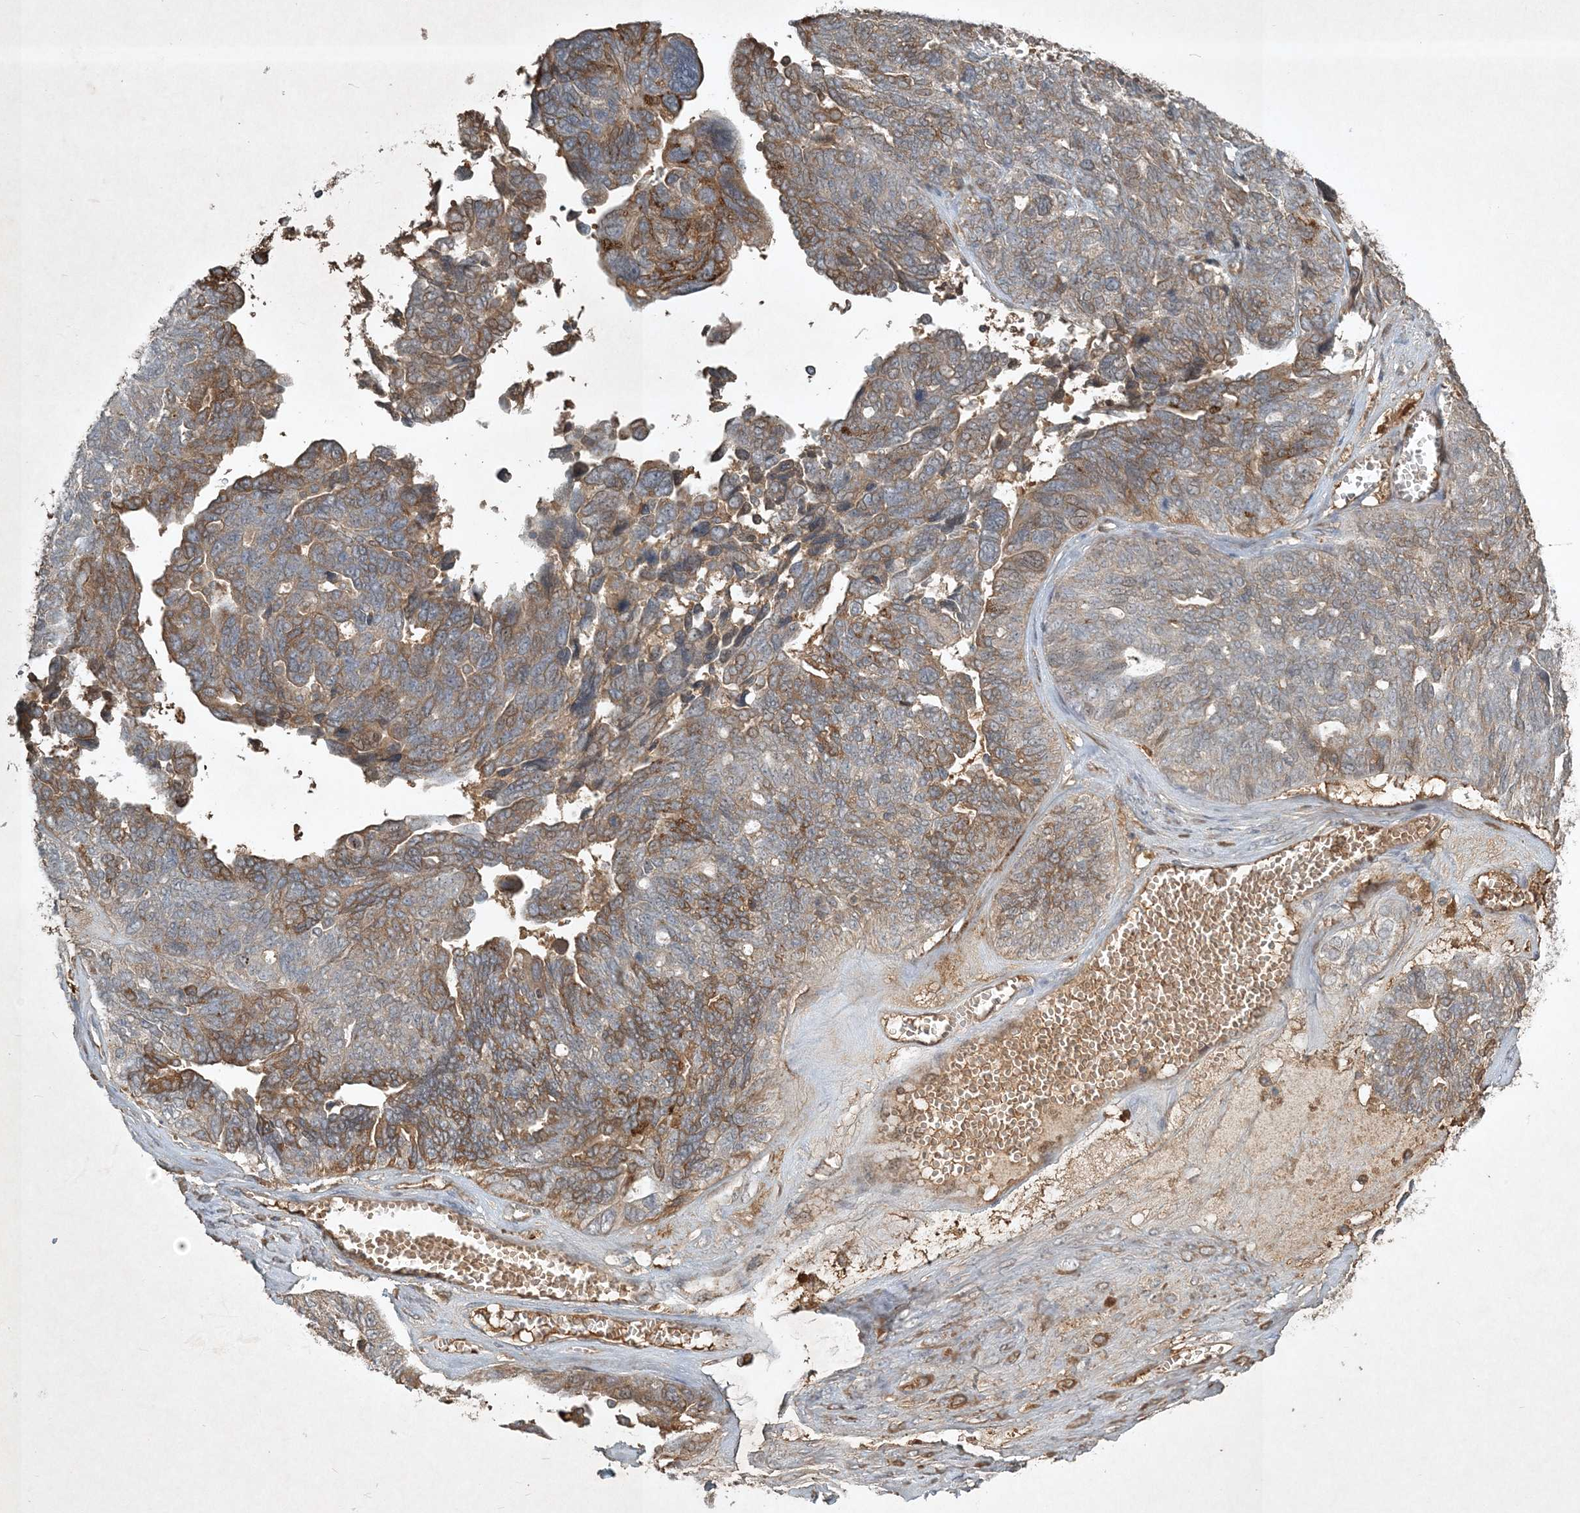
{"staining": {"intensity": "moderate", "quantity": ">75%", "location": "cytoplasmic/membranous"}, "tissue": "ovarian cancer", "cell_type": "Tumor cells", "image_type": "cancer", "snomed": [{"axis": "morphology", "description": "Cystadenocarcinoma, serous, NOS"}, {"axis": "topography", "description": "Ovary"}], "caption": "A photomicrograph of serous cystadenocarcinoma (ovarian) stained for a protein shows moderate cytoplasmic/membranous brown staining in tumor cells. (IHC, brightfield microscopy, high magnification).", "gene": "TNFAIP6", "patient": {"sex": "female", "age": 79}}